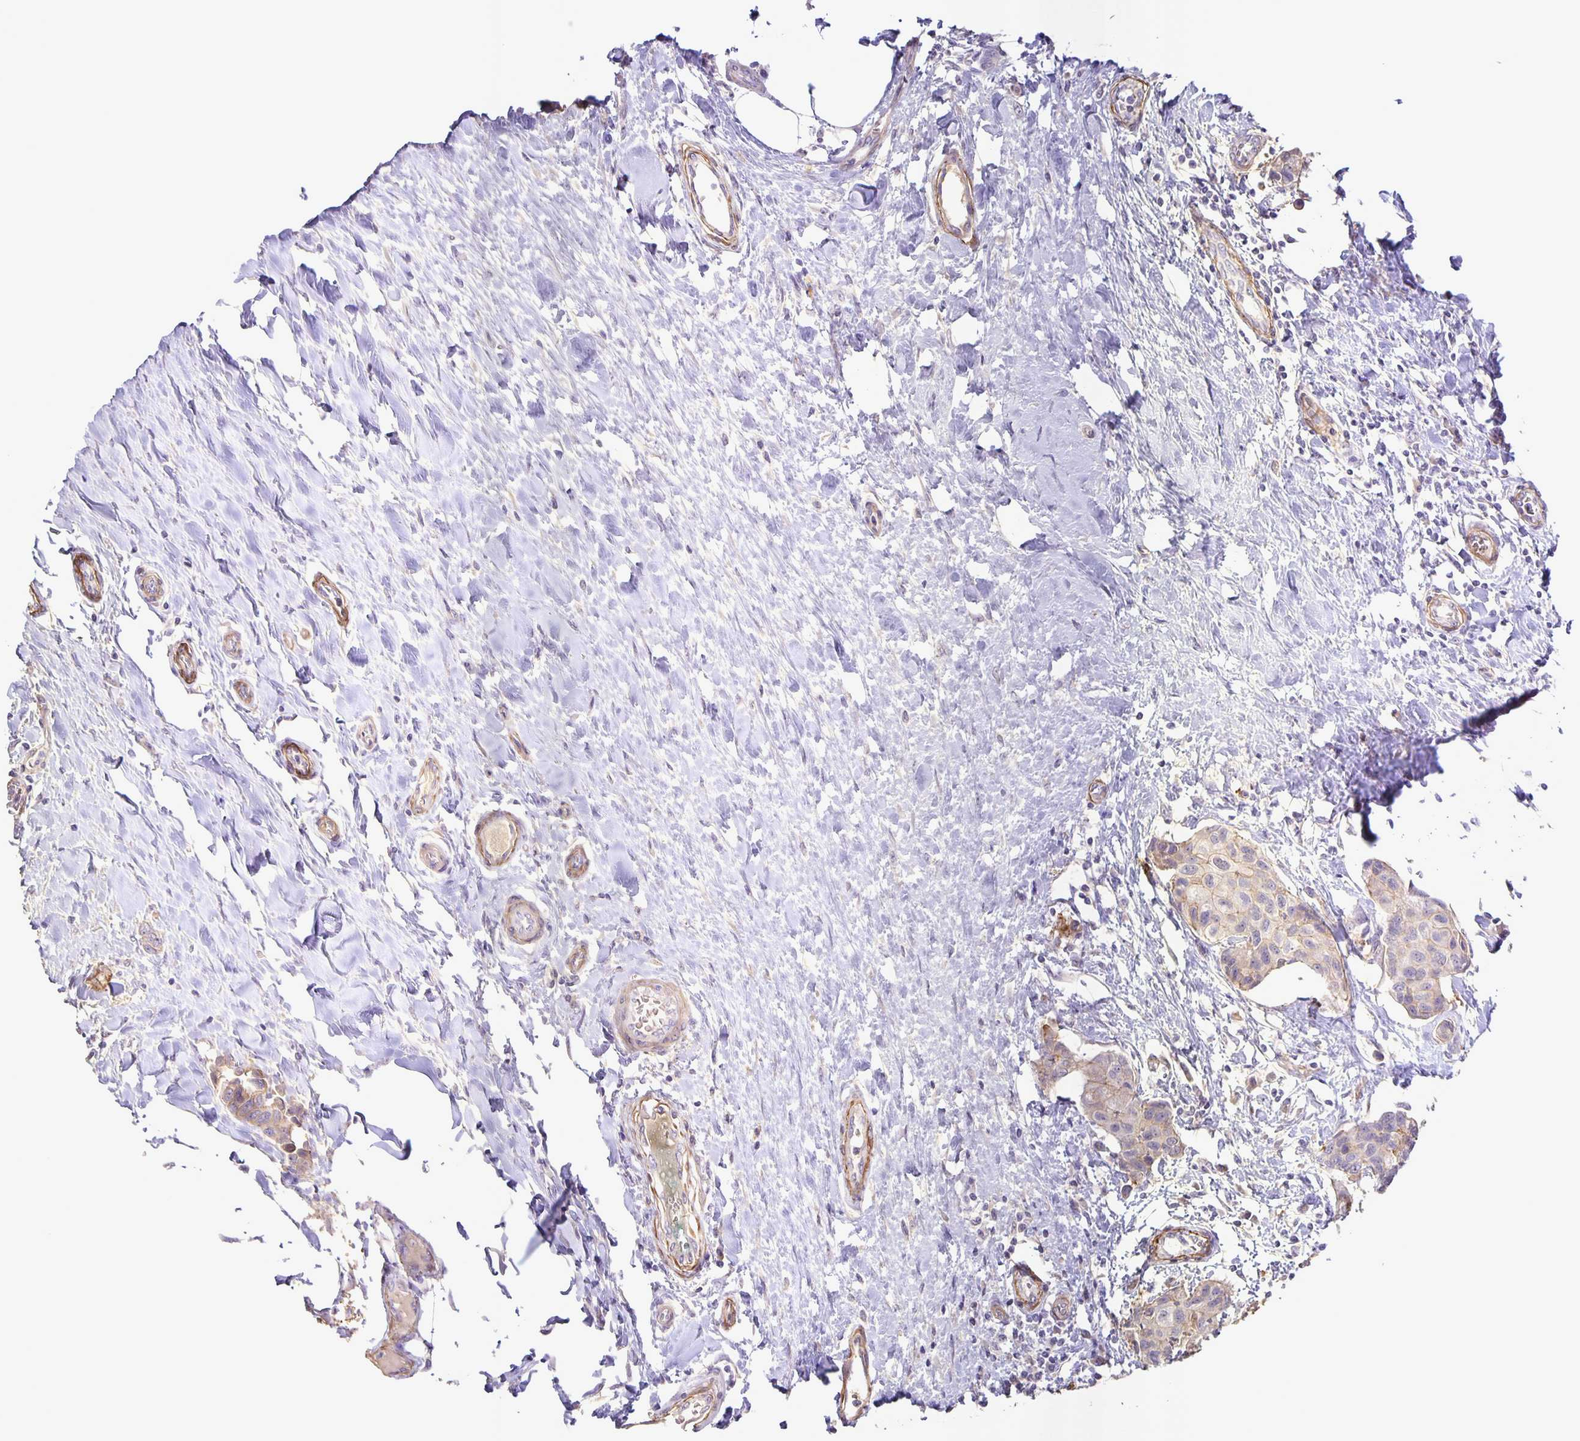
{"staining": {"intensity": "weak", "quantity": "<25%", "location": "cytoplasmic/membranous"}, "tissue": "breast cancer", "cell_type": "Tumor cells", "image_type": "cancer", "snomed": [{"axis": "morphology", "description": "Duct carcinoma"}, {"axis": "topography", "description": "Breast"}], "caption": "Immunohistochemistry (IHC) image of neoplastic tissue: human invasive ductal carcinoma (breast) stained with DAB reveals no significant protein staining in tumor cells.", "gene": "SRCIN1", "patient": {"sex": "female", "age": 80}}